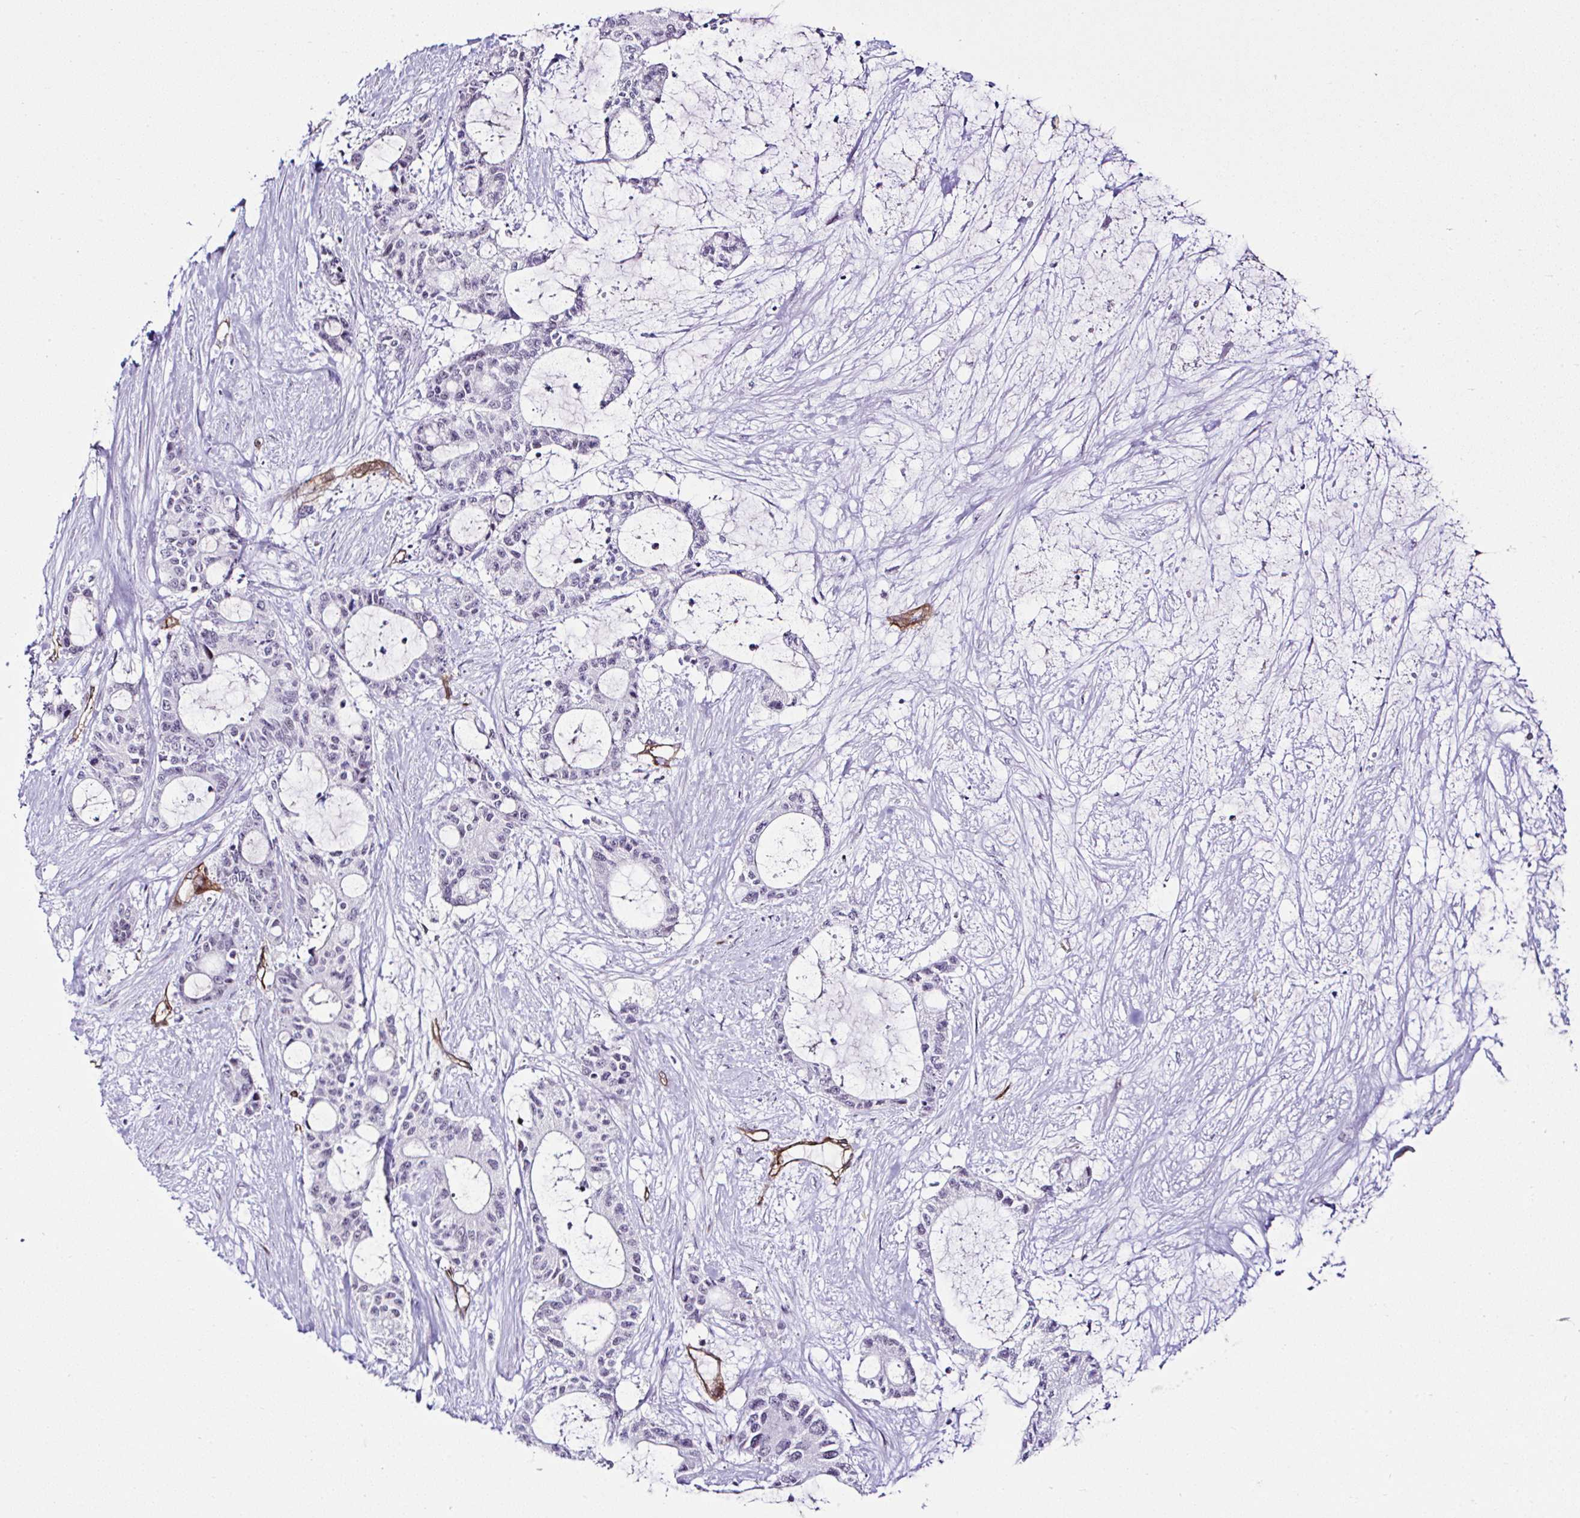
{"staining": {"intensity": "negative", "quantity": "none", "location": "none"}, "tissue": "liver cancer", "cell_type": "Tumor cells", "image_type": "cancer", "snomed": [{"axis": "morphology", "description": "Normal tissue, NOS"}, {"axis": "morphology", "description": "Cholangiocarcinoma"}, {"axis": "topography", "description": "Liver"}, {"axis": "topography", "description": "Peripheral nerve tissue"}], "caption": "This is an immunohistochemistry photomicrograph of human liver cancer (cholangiocarcinoma). There is no positivity in tumor cells.", "gene": "FBXO34", "patient": {"sex": "female", "age": 73}}